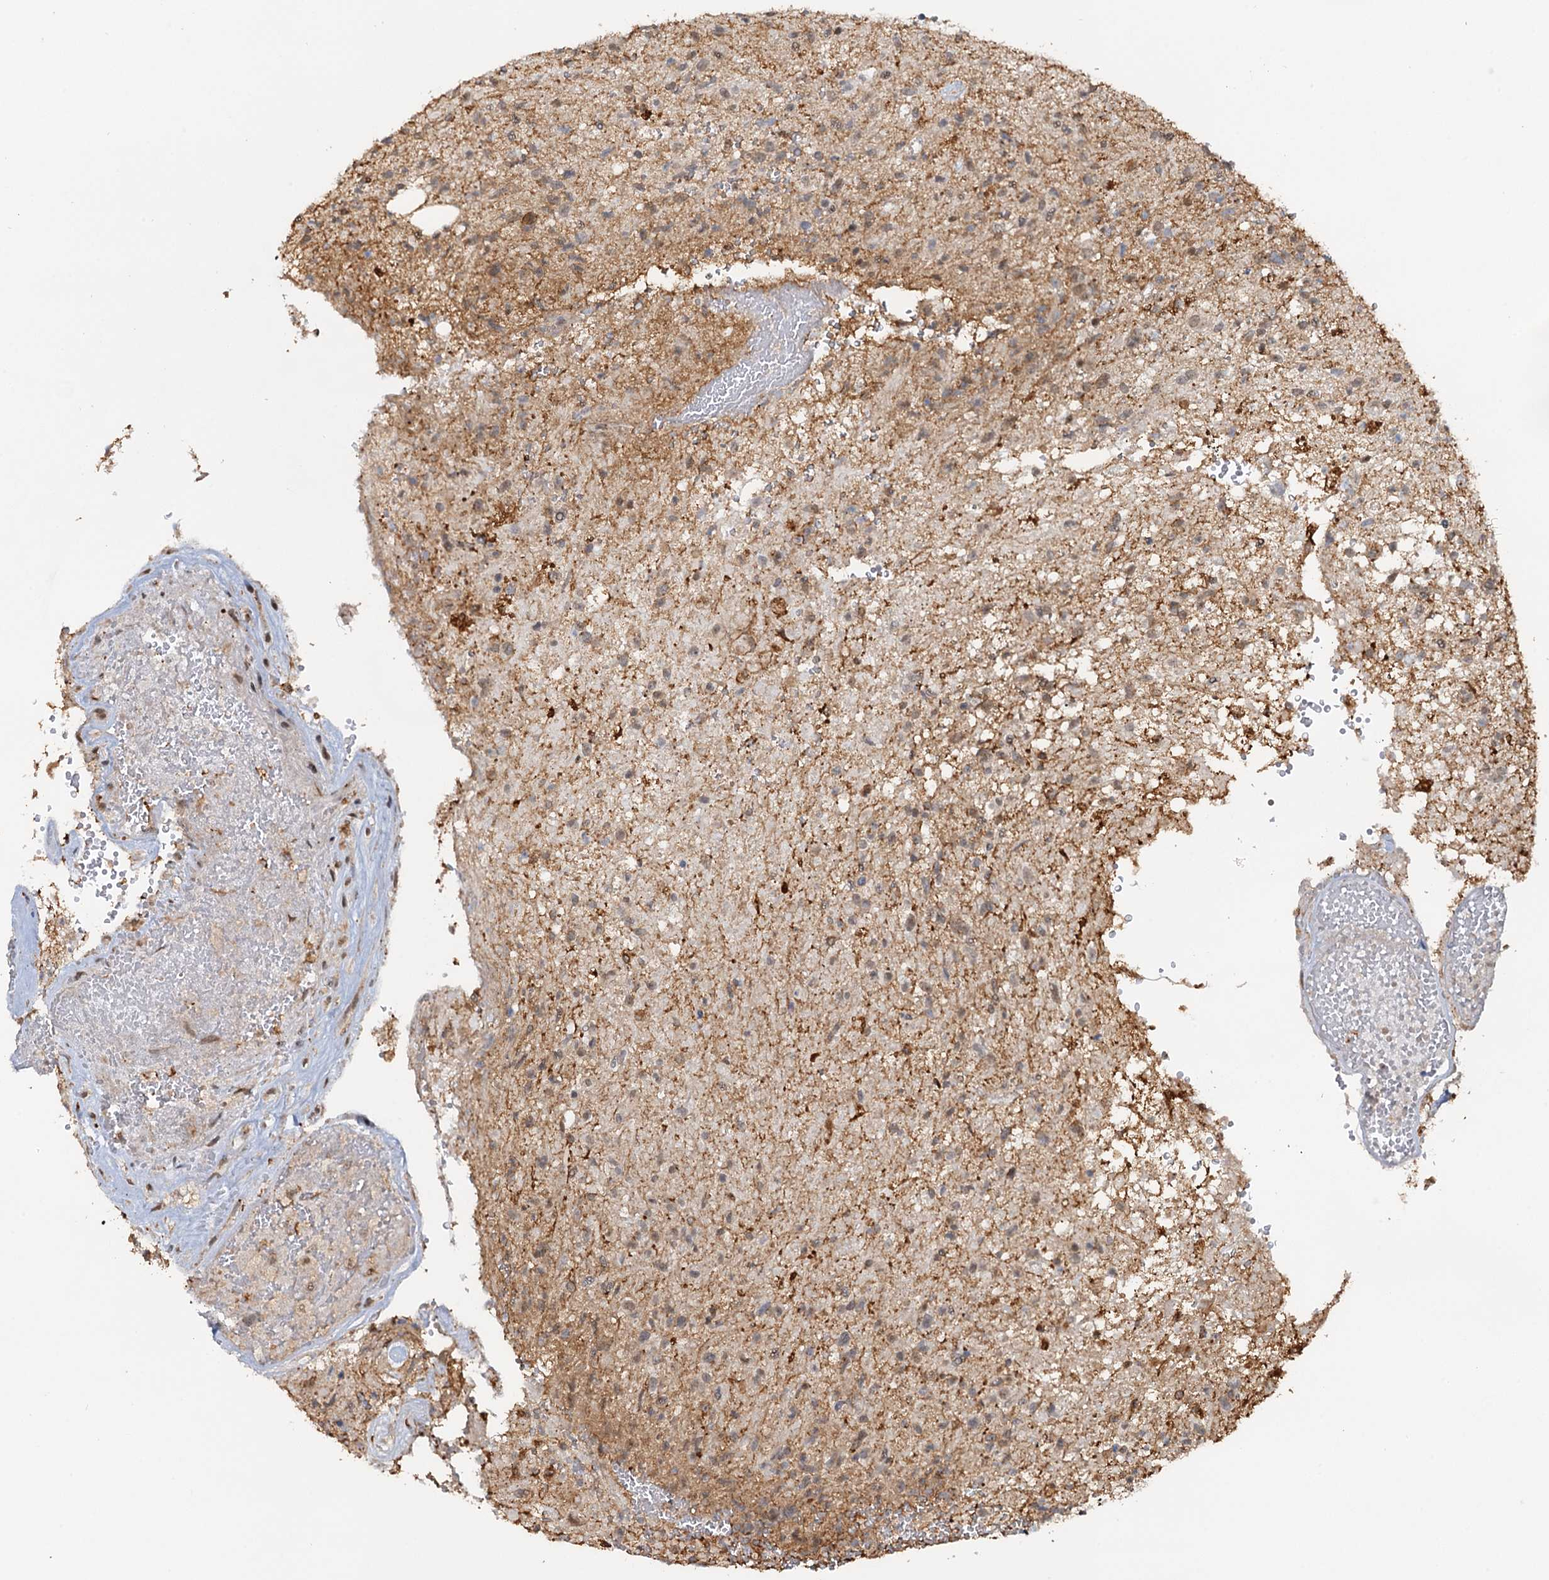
{"staining": {"intensity": "negative", "quantity": "none", "location": "none"}, "tissue": "glioma", "cell_type": "Tumor cells", "image_type": "cancer", "snomed": [{"axis": "morphology", "description": "Glioma, malignant, High grade"}, {"axis": "topography", "description": "Brain"}], "caption": "This is an immunohistochemistry histopathology image of glioma. There is no positivity in tumor cells.", "gene": "ZNF609", "patient": {"sex": "male", "age": 56}}